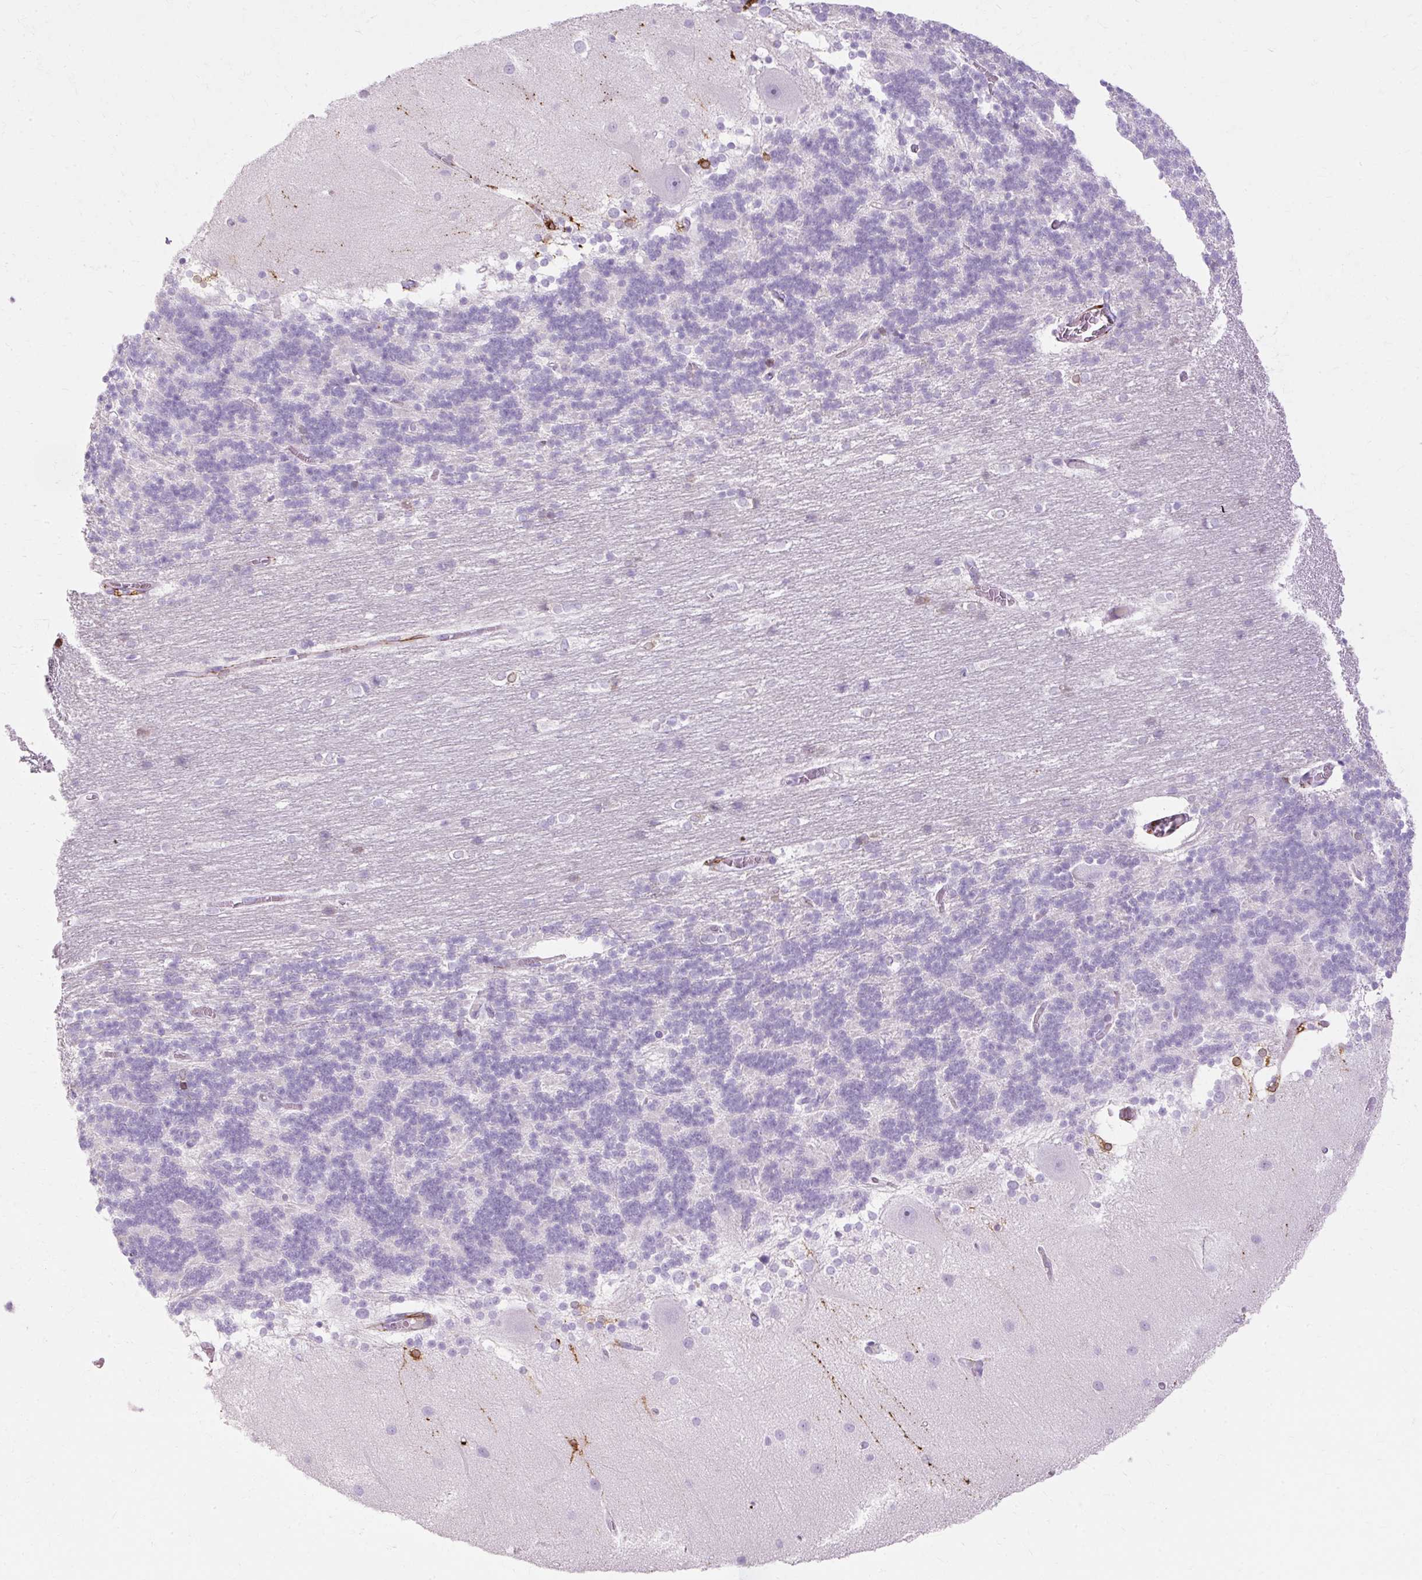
{"staining": {"intensity": "negative", "quantity": "none", "location": "none"}, "tissue": "cerebellum", "cell_type": "Cells in granular layer", "image_type": "normal", "snomed": [{"axis": "morphology", "description": "Normal tissue, NOS"}, {"axis": "topography", "description": "Cerebellum"}], "caption": "Cells in granular layer show no significant protein staining in unremarkable cerebellum.", "gene": "HSD11B1", "patient": {"sex": "female", "age": 54}}